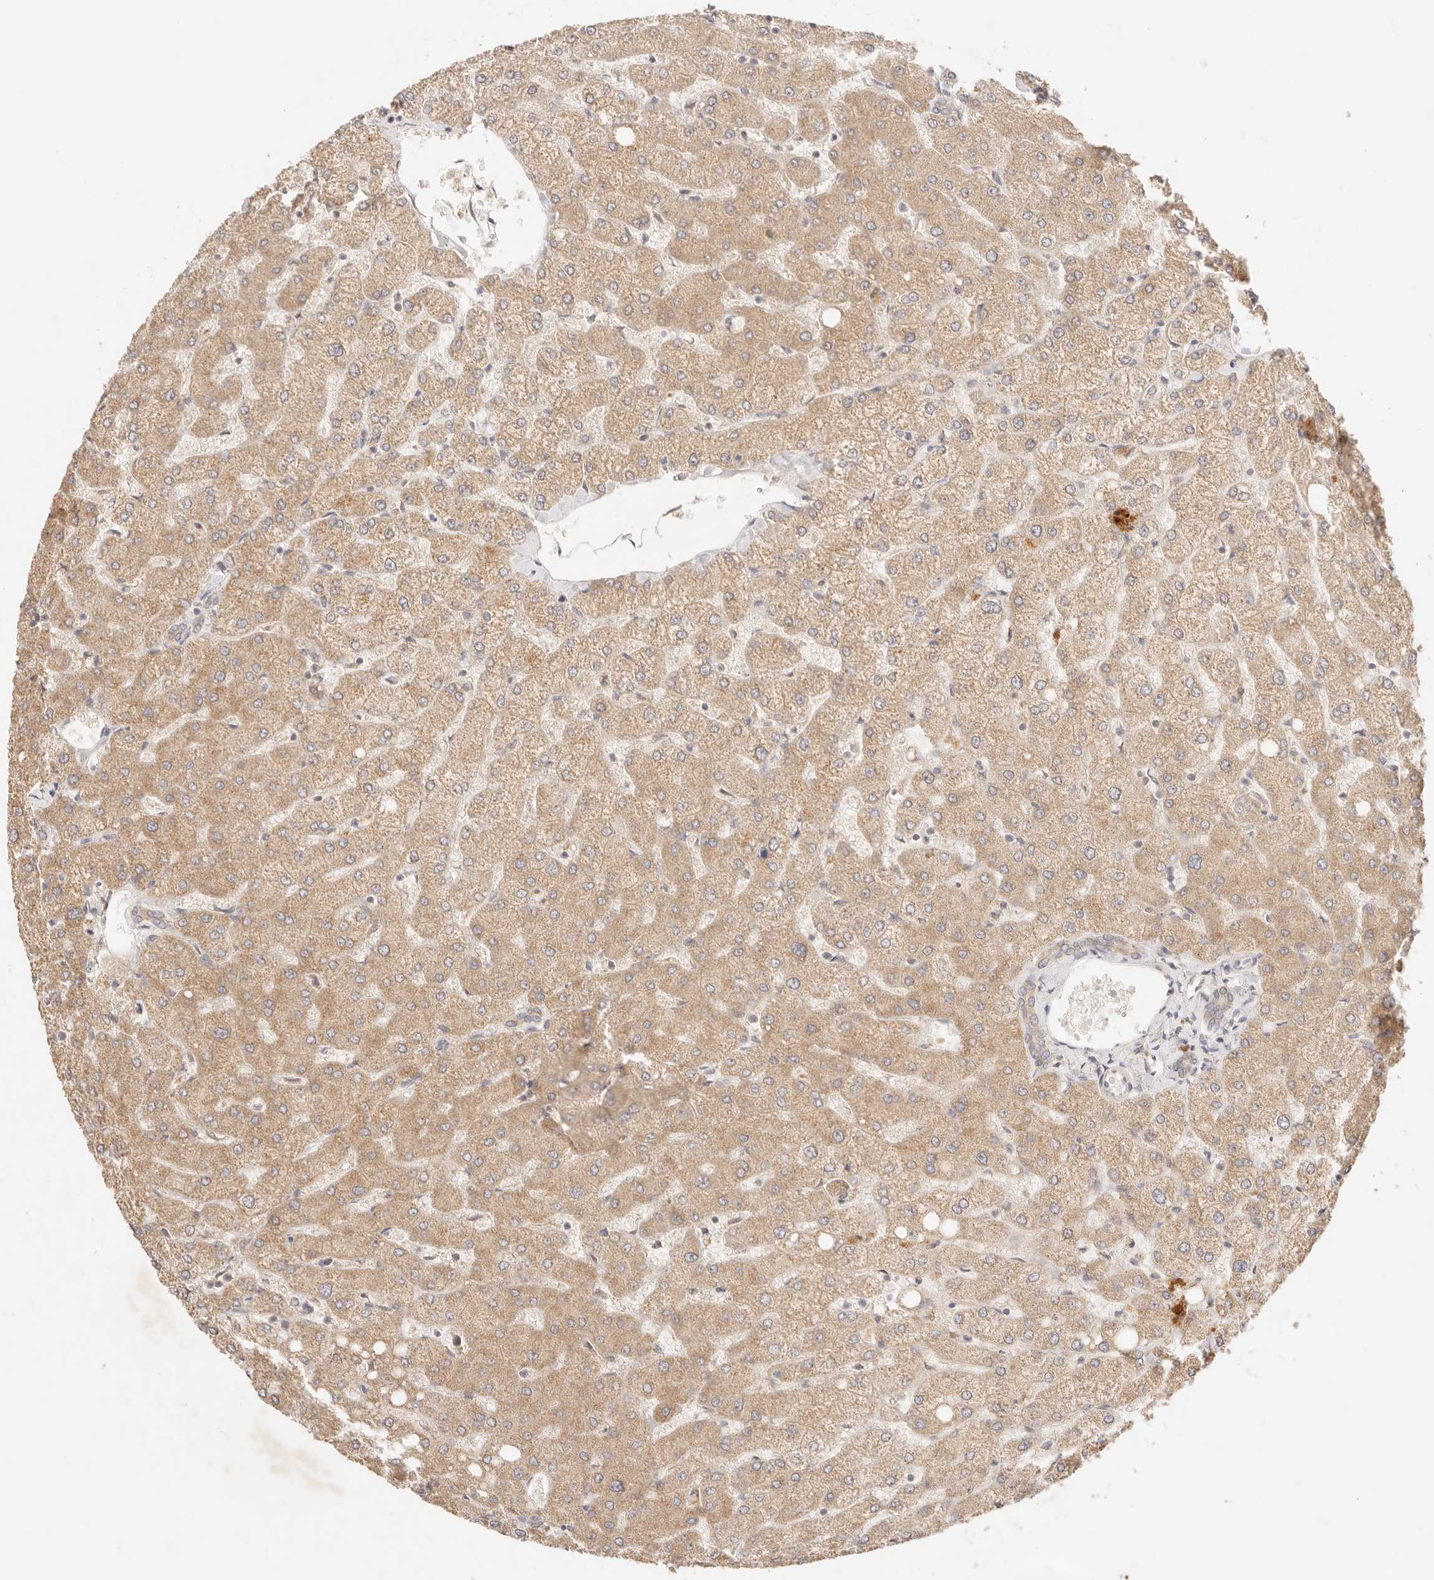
{"staining": {"intensity": "weak", "quantity": "25%-75%", "location": "cytoplasmic/membranous"}, "tissue": "liver", "cell_type": "Cholangiocytes", "image_type": "normal", "snomed": [{"axis": "morphology", "description": "Normal tissue, NOS"}, {"axis": "topography", "description": "Liver"}], "caption": "Immunohistochemical staining of unremarkable human liver demonstrates 25%-75% levels of weak cytoplasmic/membranous protein positivity in approximately 25%-75% of cholangiocytes. (brown staining indicates protein expression, while blue staining denotes nuclei).", "gene": "TRIM11", "patient": {"sex": "female", "age": 54}}